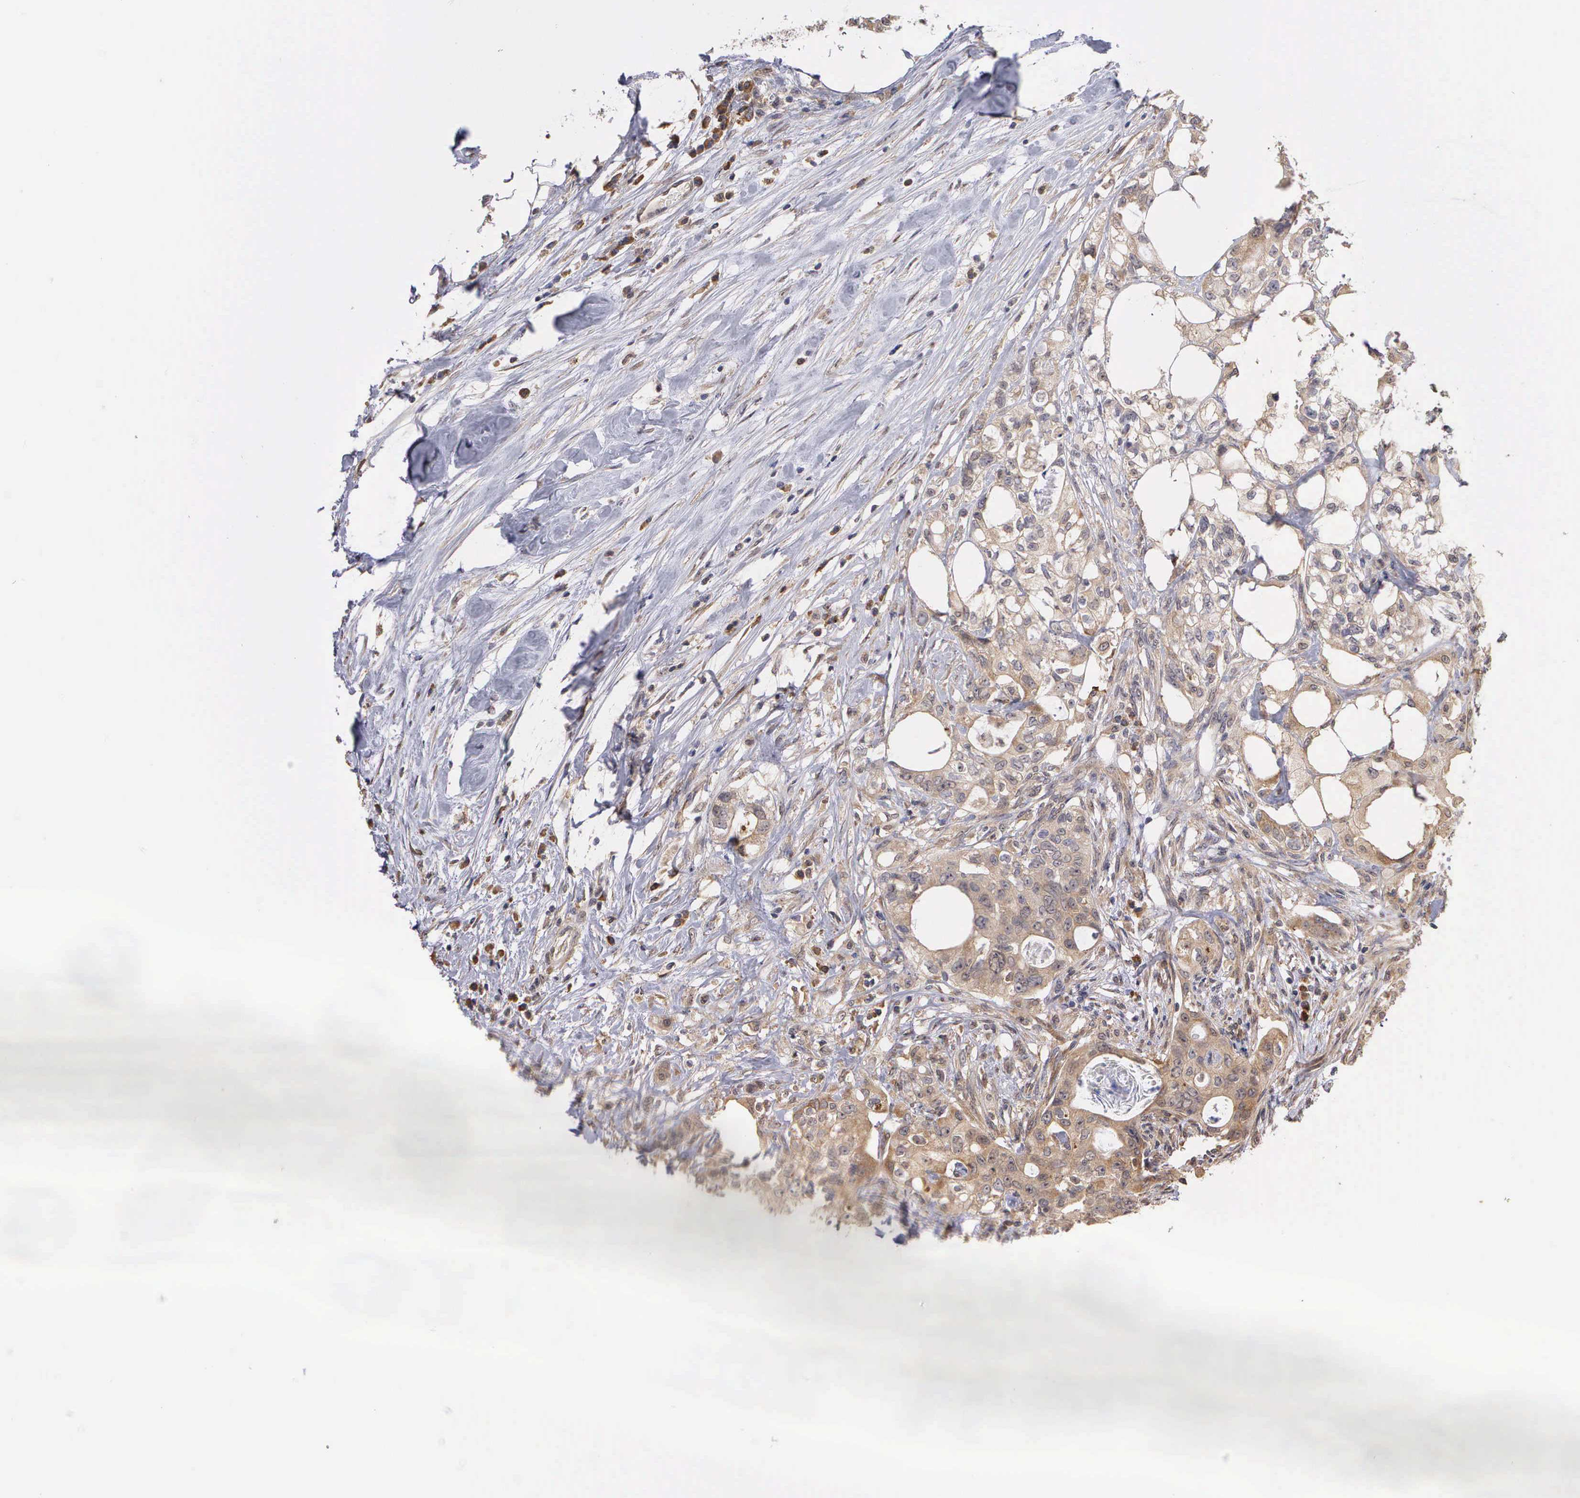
{"staining": {"intensity": "weak", "quantity": ">75%", "location": "cytoplasmic/membranous"}, "tissue": "colorectal cancer", "cell_type": "Tumor cells", "image_type": "cancer", "snomed": [{"axis": "morphology", "description": "Adenocarcinoma, NOS"}, {"axis": "topography", "description": "Rectum"}], "caption": "Weak cytoplasmic/membranous staining for a protein is appreciated in approximately >75% of tumor cells of colorectal cancer (adenocarcinoma) using immunohistochemistry (IHC).", "gene": "DNAJB7", "patient": {"sex": "female", "age": 57}}